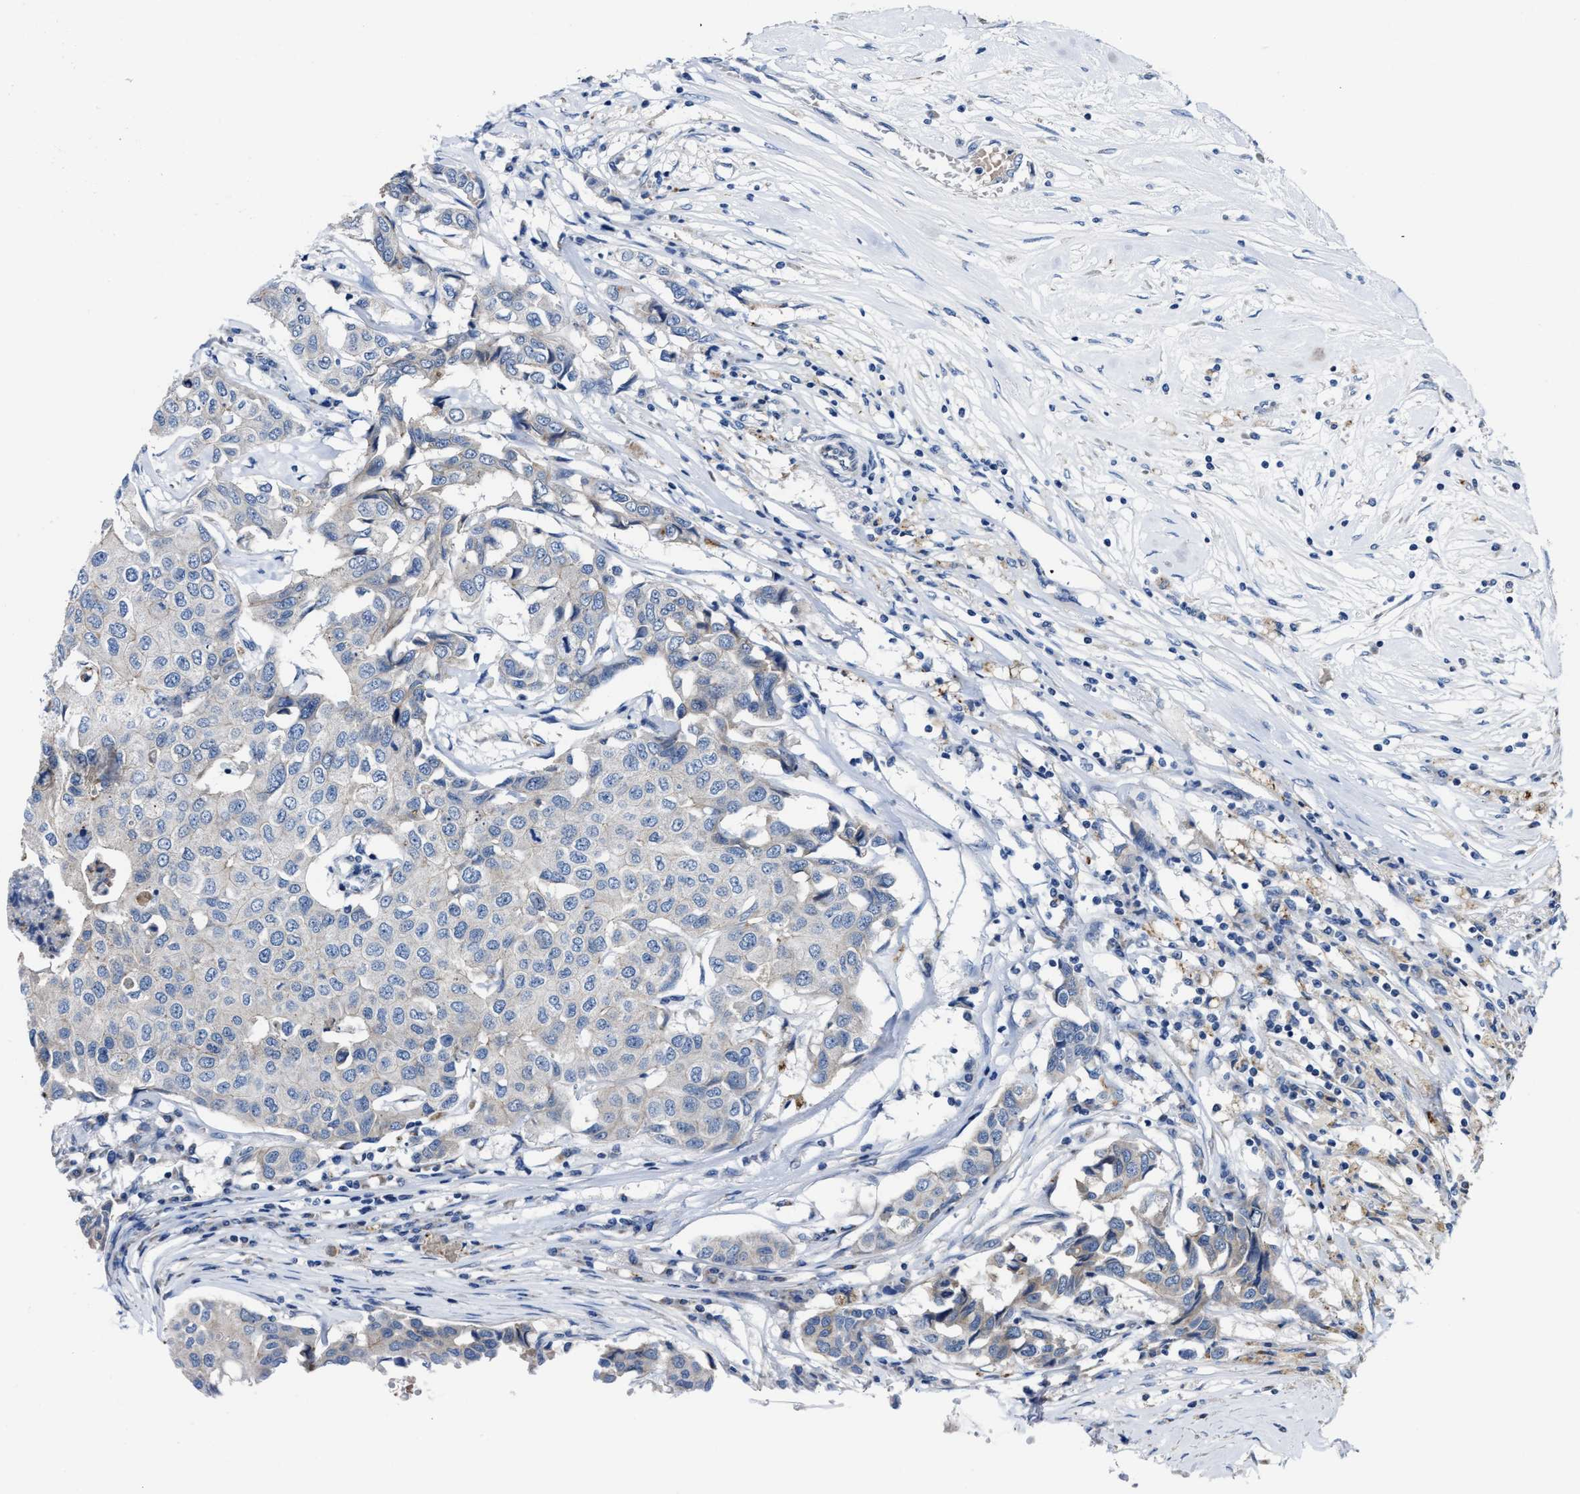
{"staining": {"intensity": "negative", "quantity": "none", "location": "none"}, "tissue": "breast cancer", "cell_type": "Tumor cells", "image_type": "cancer", "snomed": [{"axis": "morphology", "description": "Duct carcinoma"}, {"axis": "topography", "description": "Breast"}], "caption": "Immunohistochemical staining of human breast cancer (infiltrating ductal carcinoma) exhibits no significant expression in tumor cells.", "gene": "GHITM", "patient": {"sex": "female", "age": 80}}